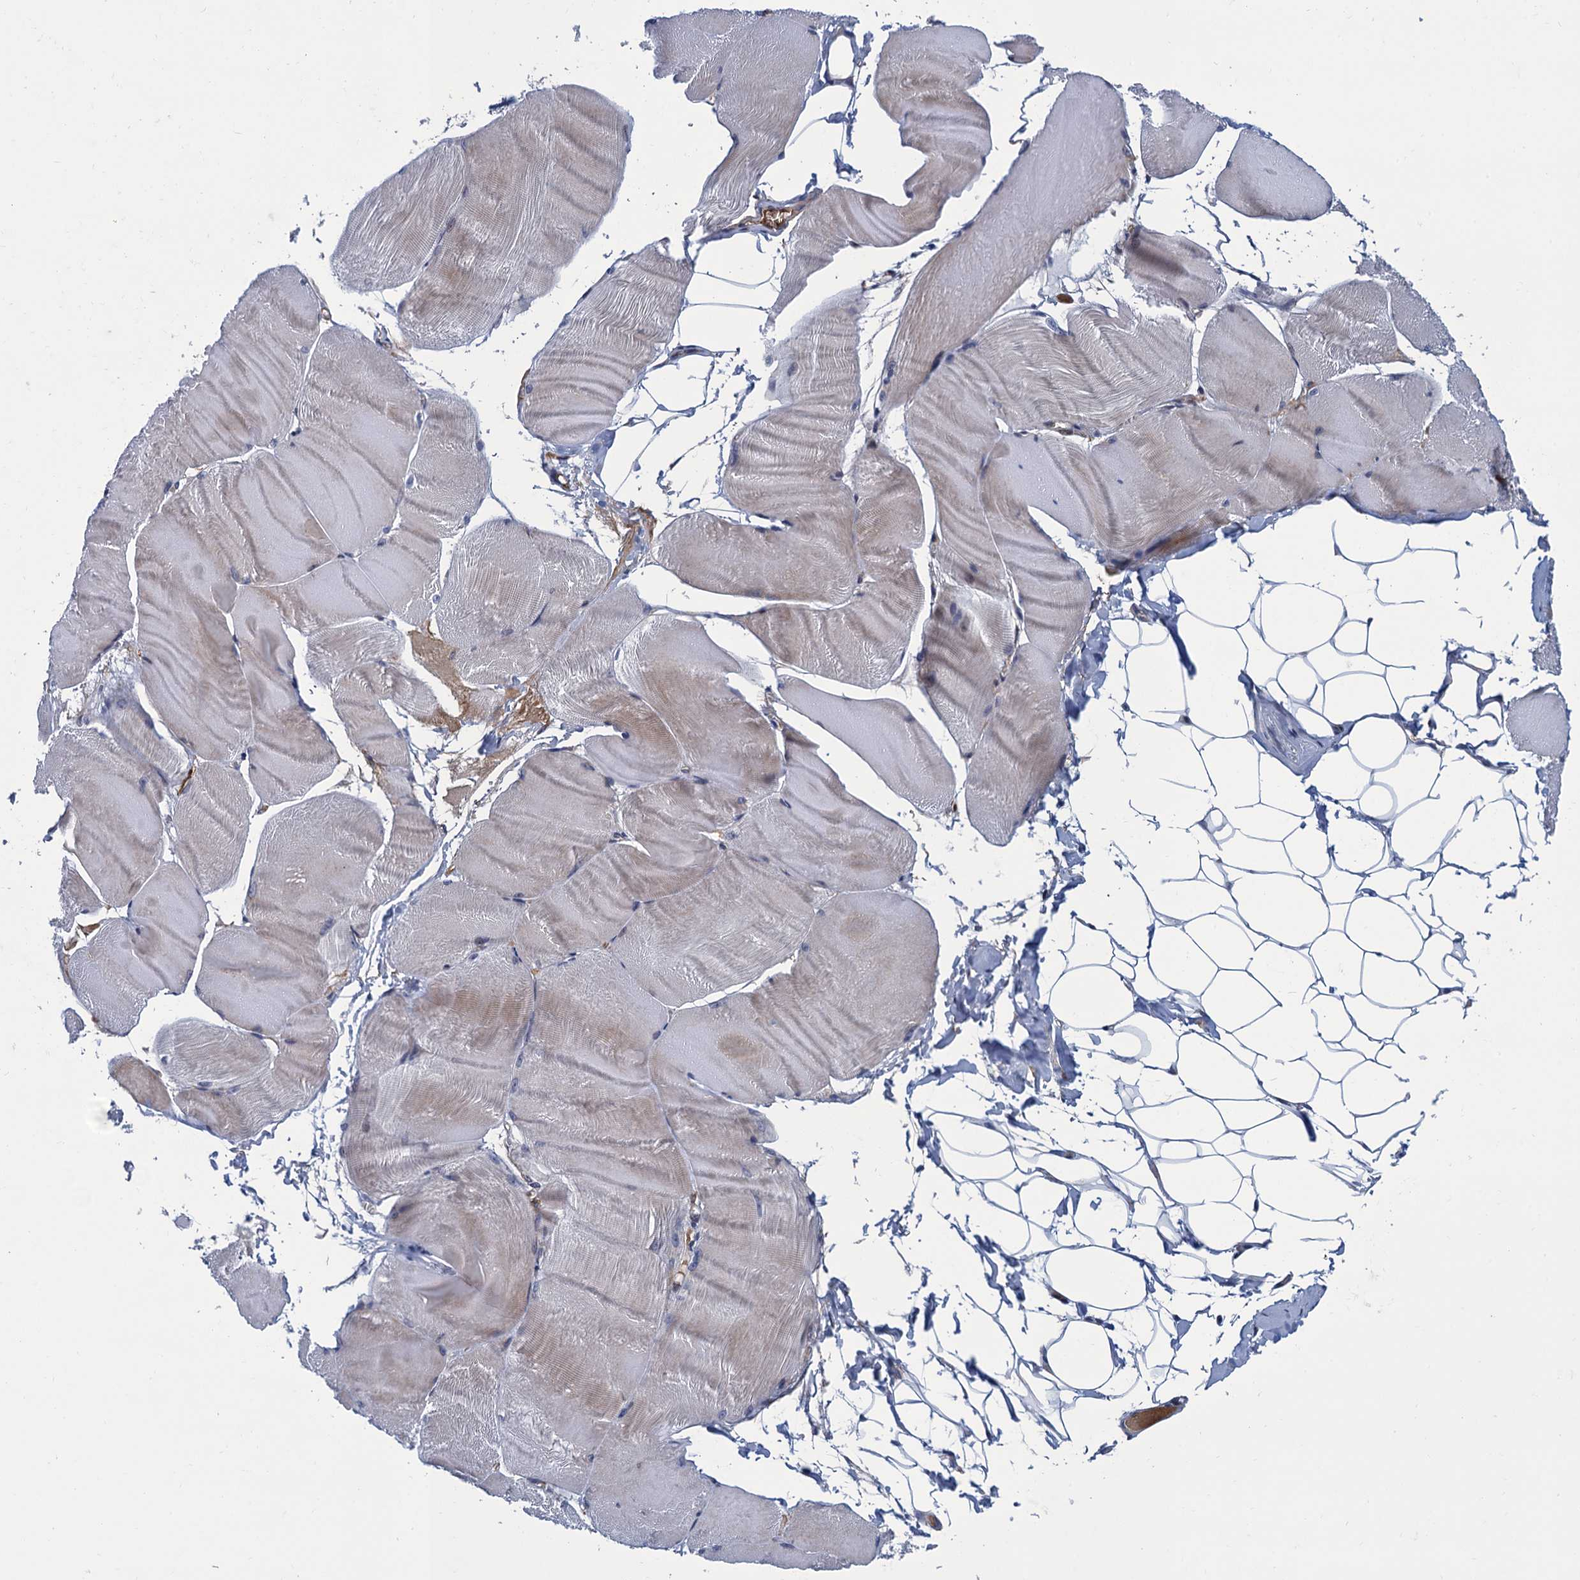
{"staining": {"intensity": "negative", "quantity": "none", "location": "none"}, "tissue": "skeletal muscle", "cell_type": "Myocytes", "image_type": "normal", "snomed": [{"axis": "morphology", "description": "Normal tissue, NOS"}, {"axis": "morphology", "description": "Basal cell carcinoma"}, {"axis": "topography", "description": "Skeletal muscle"}], "caption": "Micrograph shows no protein staining in myocytes of normal skeletal muscle.", "gene": "DNHD1", "patient": {"sex": "female", "age": 64}}